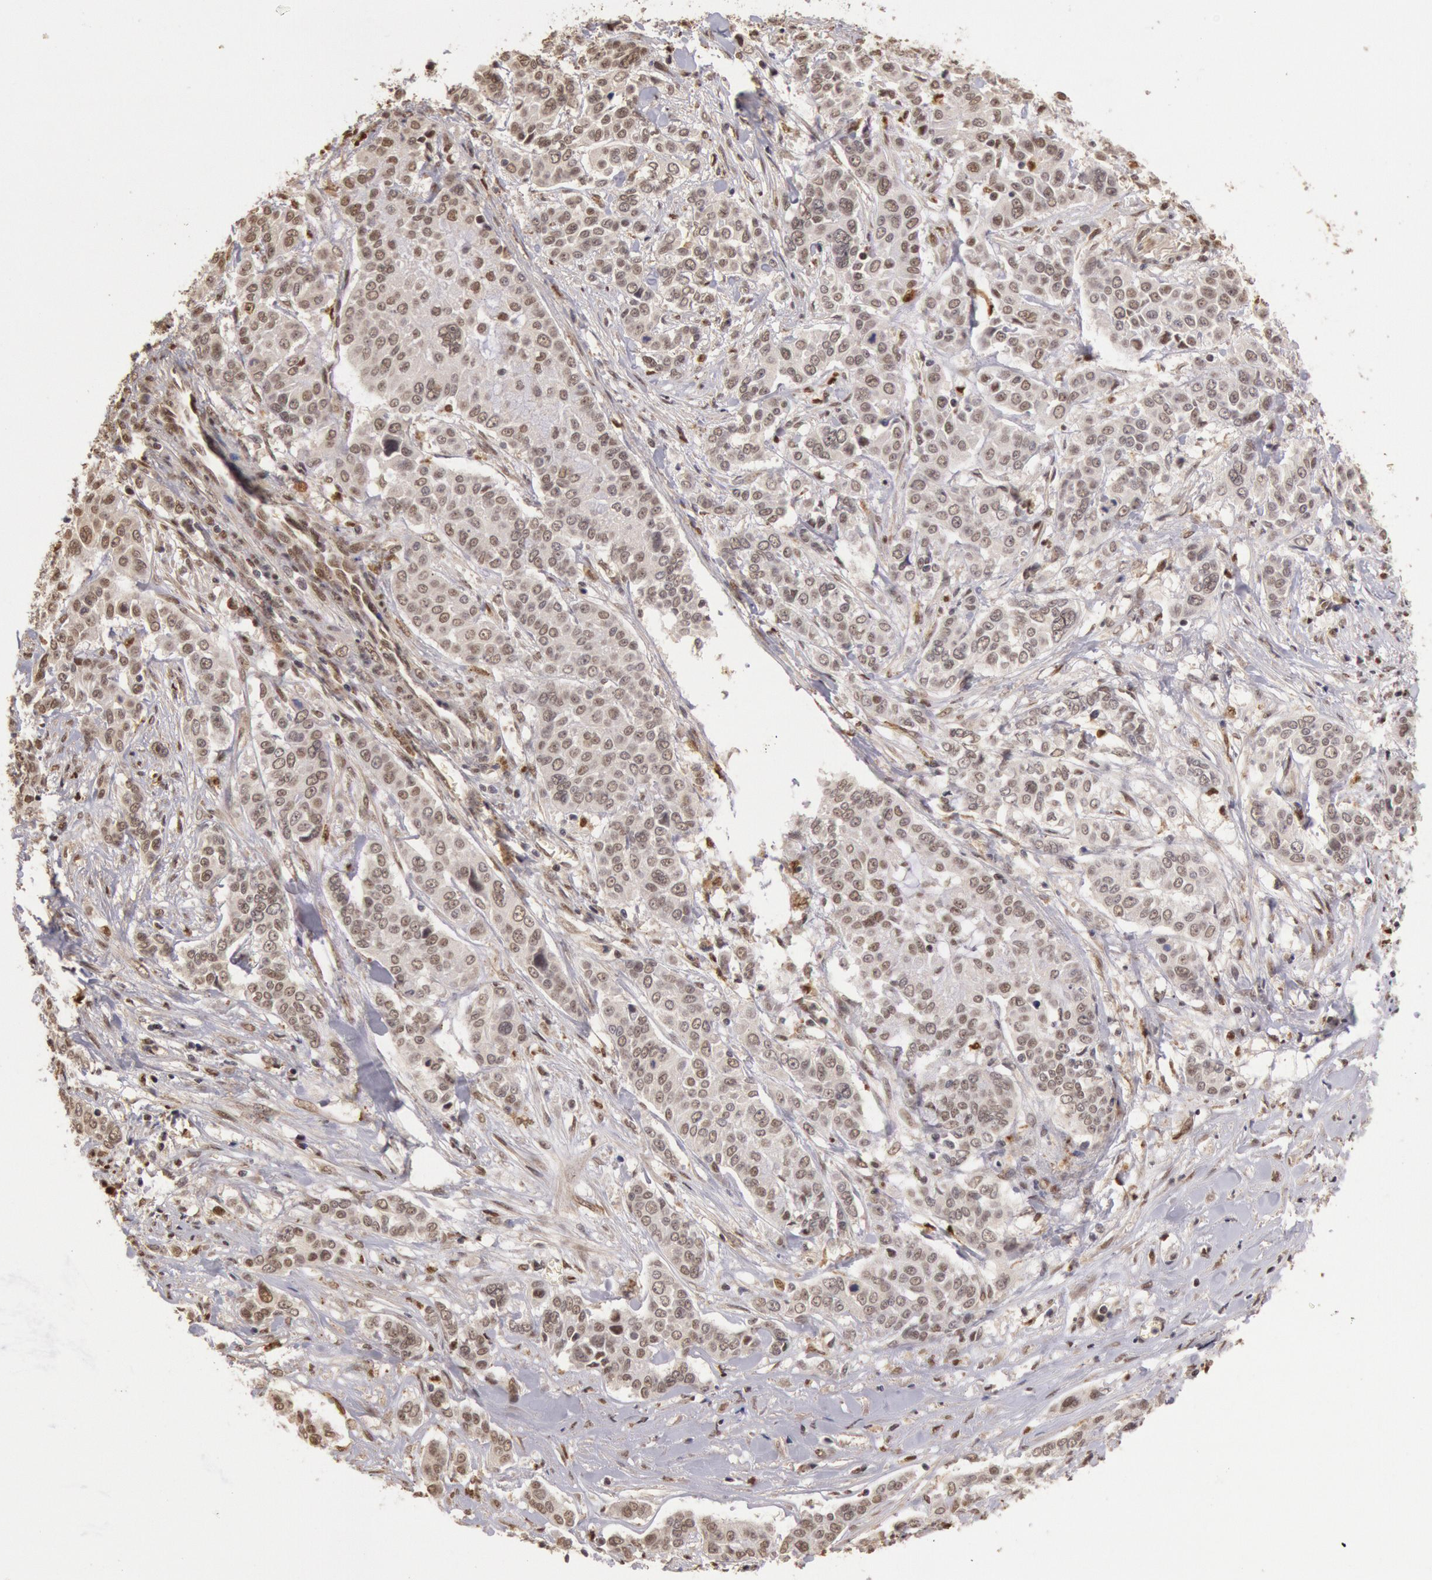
{"staining": {"intensity": "moderate", "quantity": "25%-75%", "location": "nuclear"}, "tissue": "pancreatic cancer", "cell_type": "Tumor cells", "image_type": "cancer", "snomed": [{"axis": "morphology", "description": "Adenocarcinoma, NOS"}, {"axis": "topography", "description": "Pancreas"}], "caption": "Immunohistochemistry (IHC) (DAB (3,3'-diaminobenzidine)) staining of human pancreatic adenocarcinoma reveals moderate nuclear protein staining in about 25%-75% of tumor cells.", "gene": "LIG4", "patient": {"sex": "female", "age": 52}}